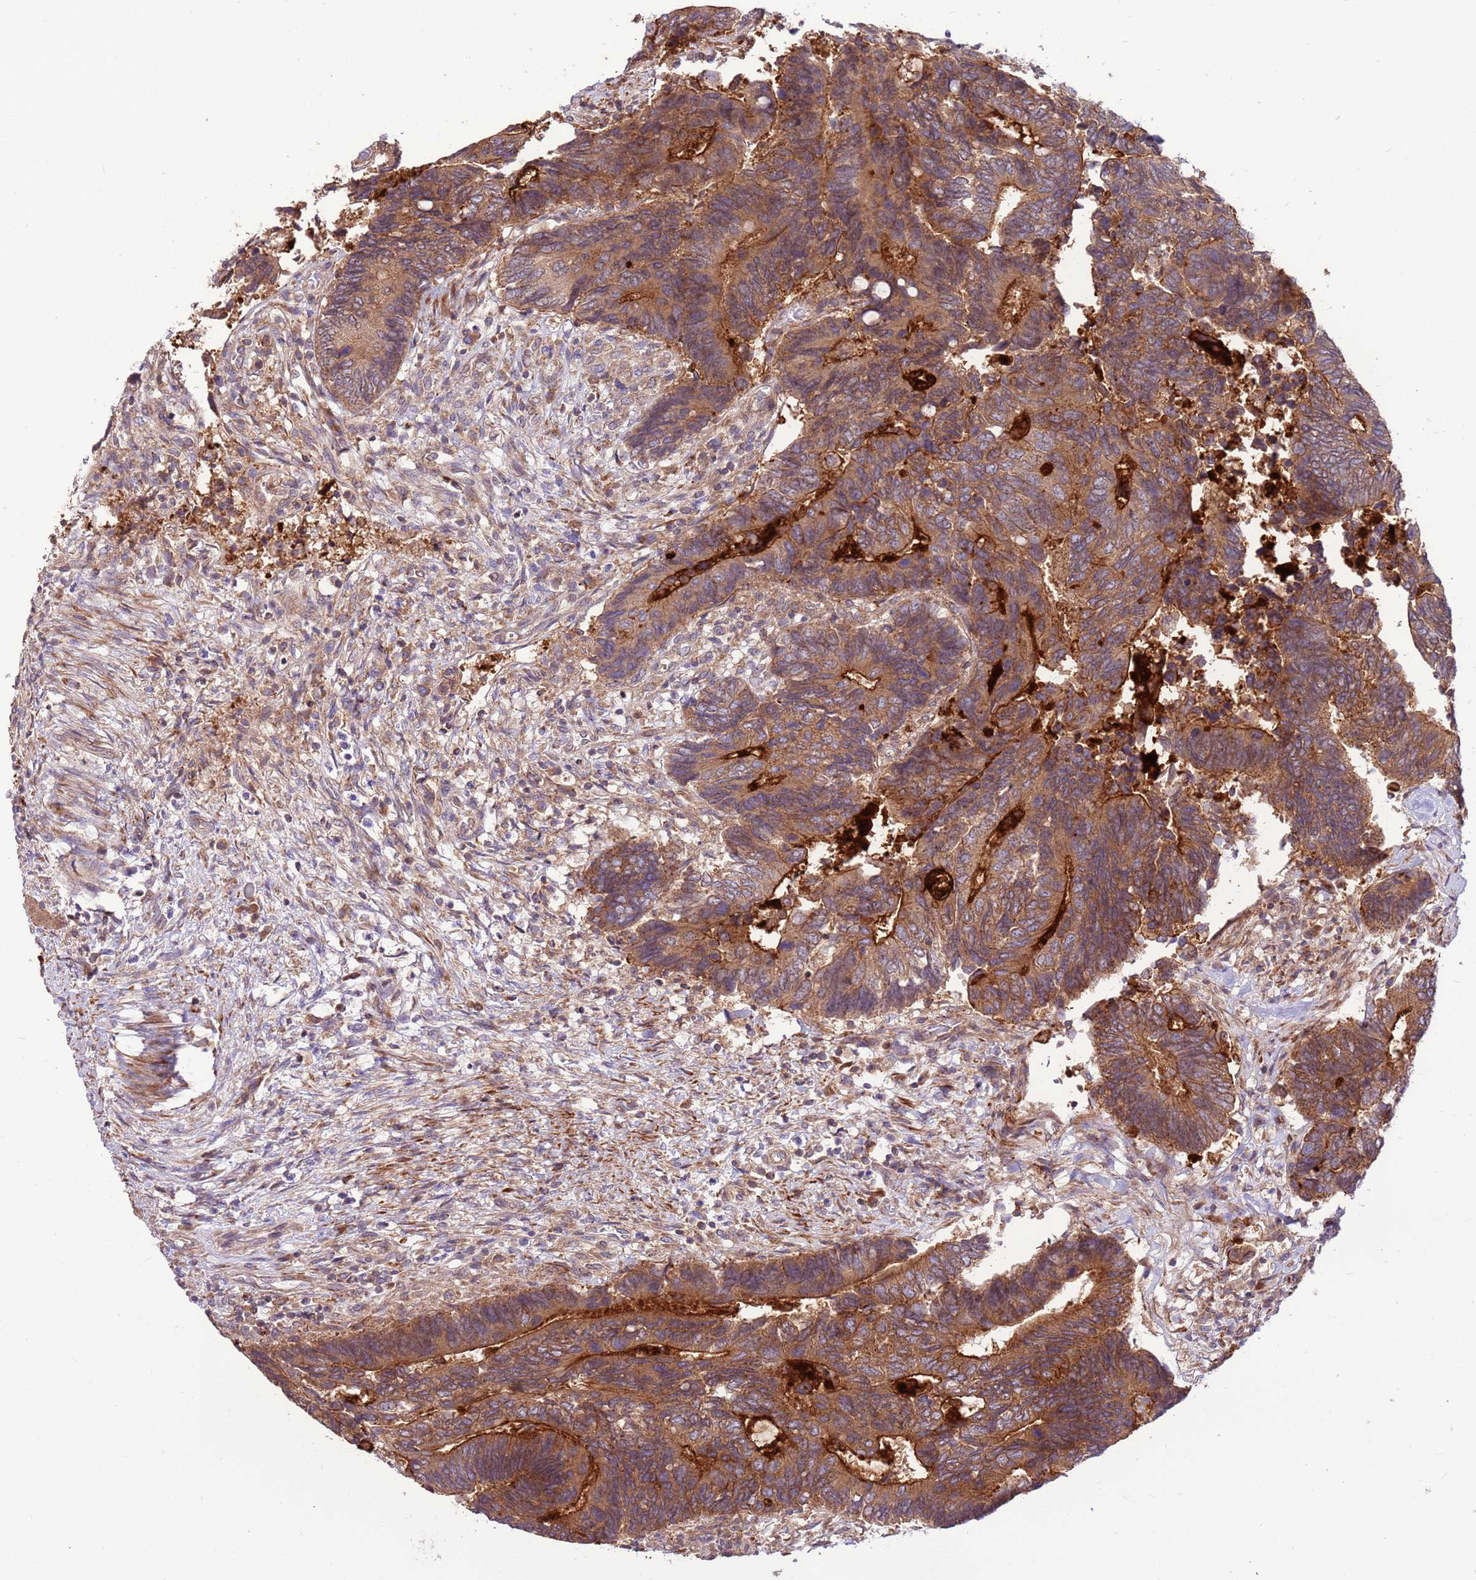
{"staining": {"intensity": "strong", "quantity": ">75%", "location": "cytoplasmic/membranous"}, "tissue": "colorectal cancer", "cell_type": "Tumor cells", "image_type": "cancer", "snomed": [{"axis": "morphology", "description": "Adenocarcinoma, NOS"}, {"axis": "topography", "description": "Colon"}], "caption": "The immunohistochemical stain shows strong cytoplasmic/membranous staining in tumor cells of colorectal adenocarcinoma tissue.", "gene": "DDX19B", "patient": {"sex": "male", "age": 87}}